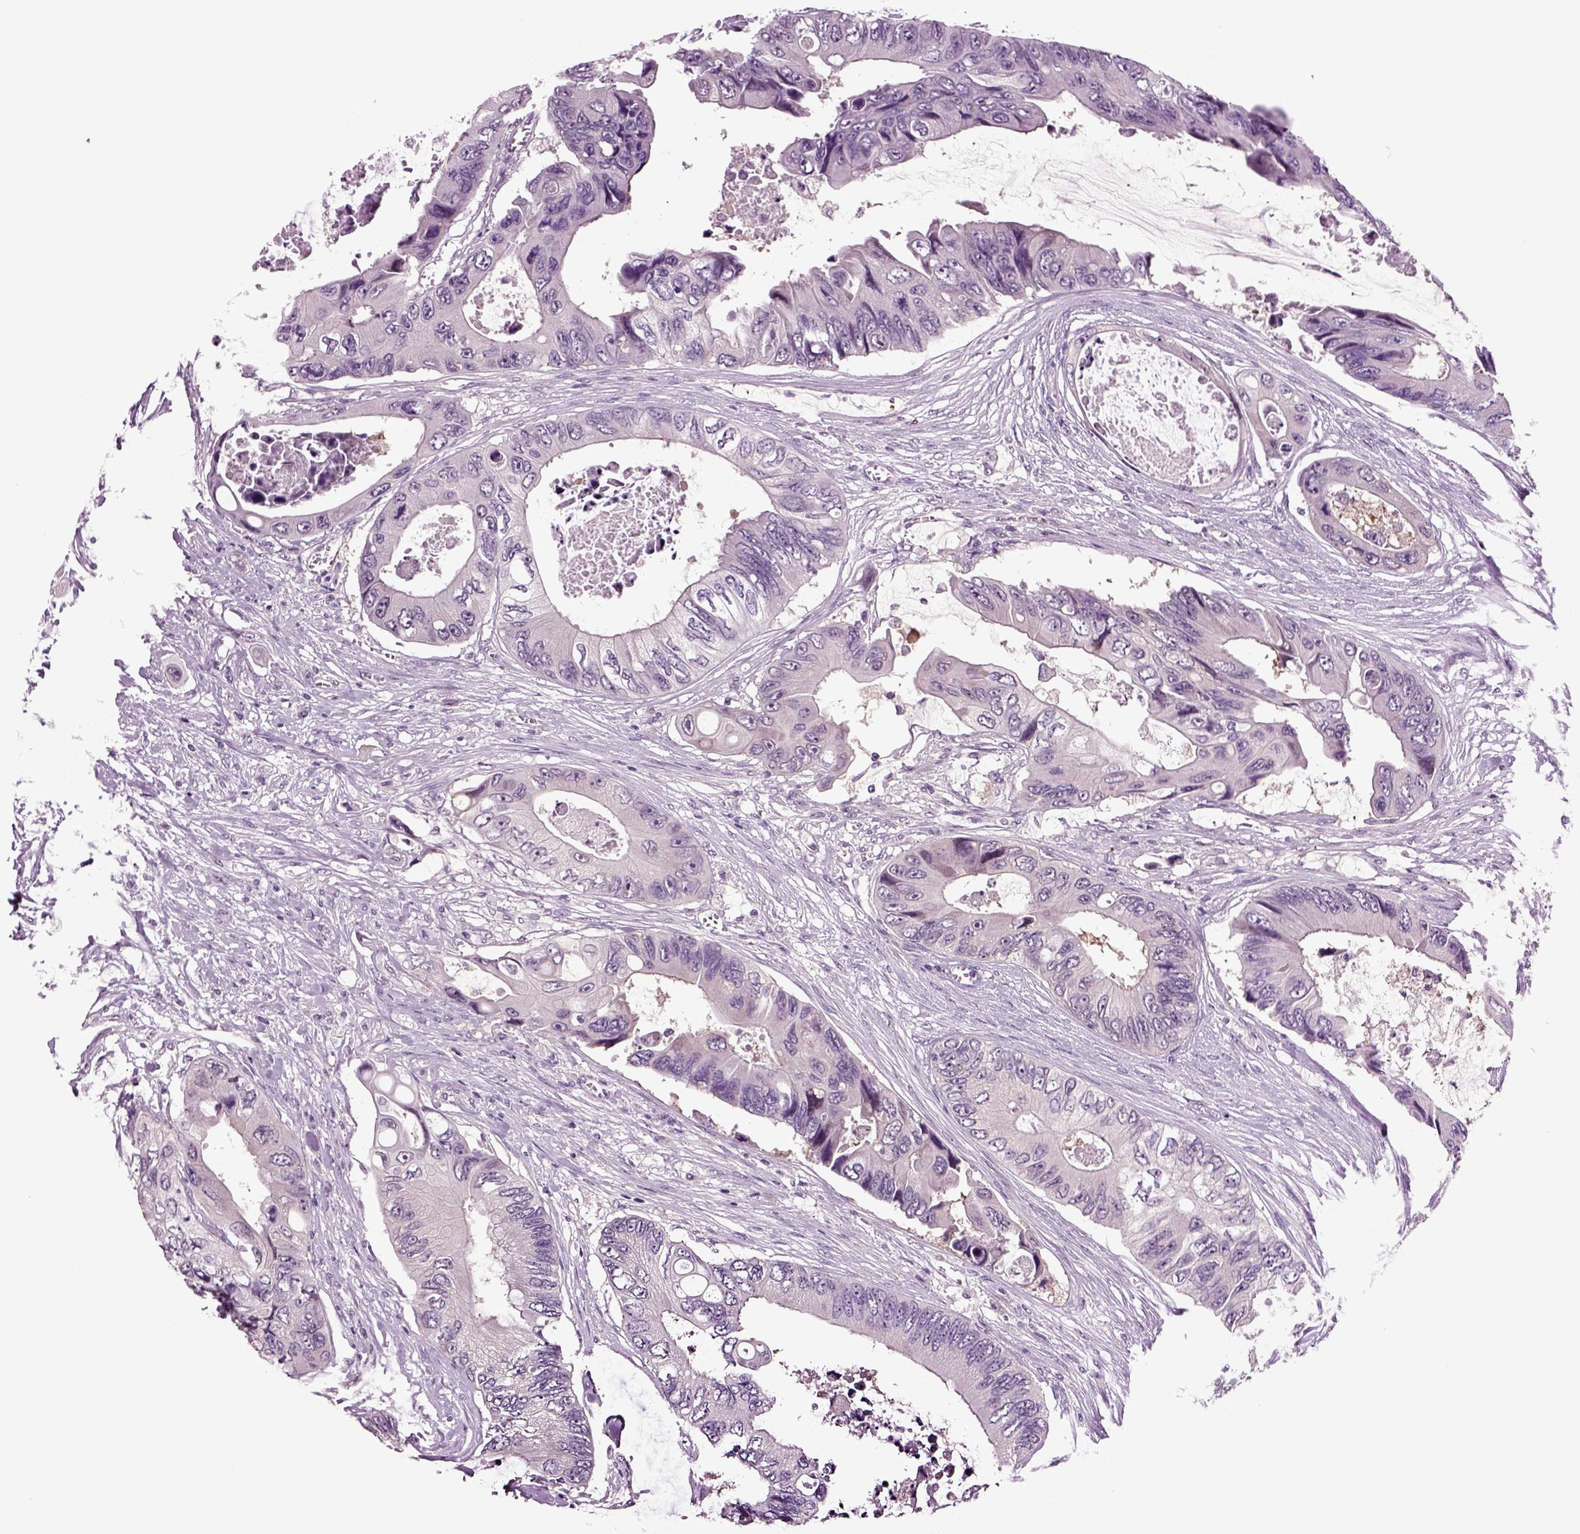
{"staining": {"intensity": "negative", "quantity": "none", "location": "none"}, "tissue": "colorectal cancer", "cell_type": "Tumor cells", "image_type": "cancer", "snomed": [{"axis": "morphology", "description": "Adenocarcinoma, NOS"}, {"axis": "topography", "description": "Rectum"}], "caption": "Immunohistochemistry (IHC) image of neoplastic tissue: adenocarcinoma (colorectal) stained with DAB displays no significant protein expression in tumor cells.", "gene": "PLCH2", "patient": {"sex": "male", "age": 63}}